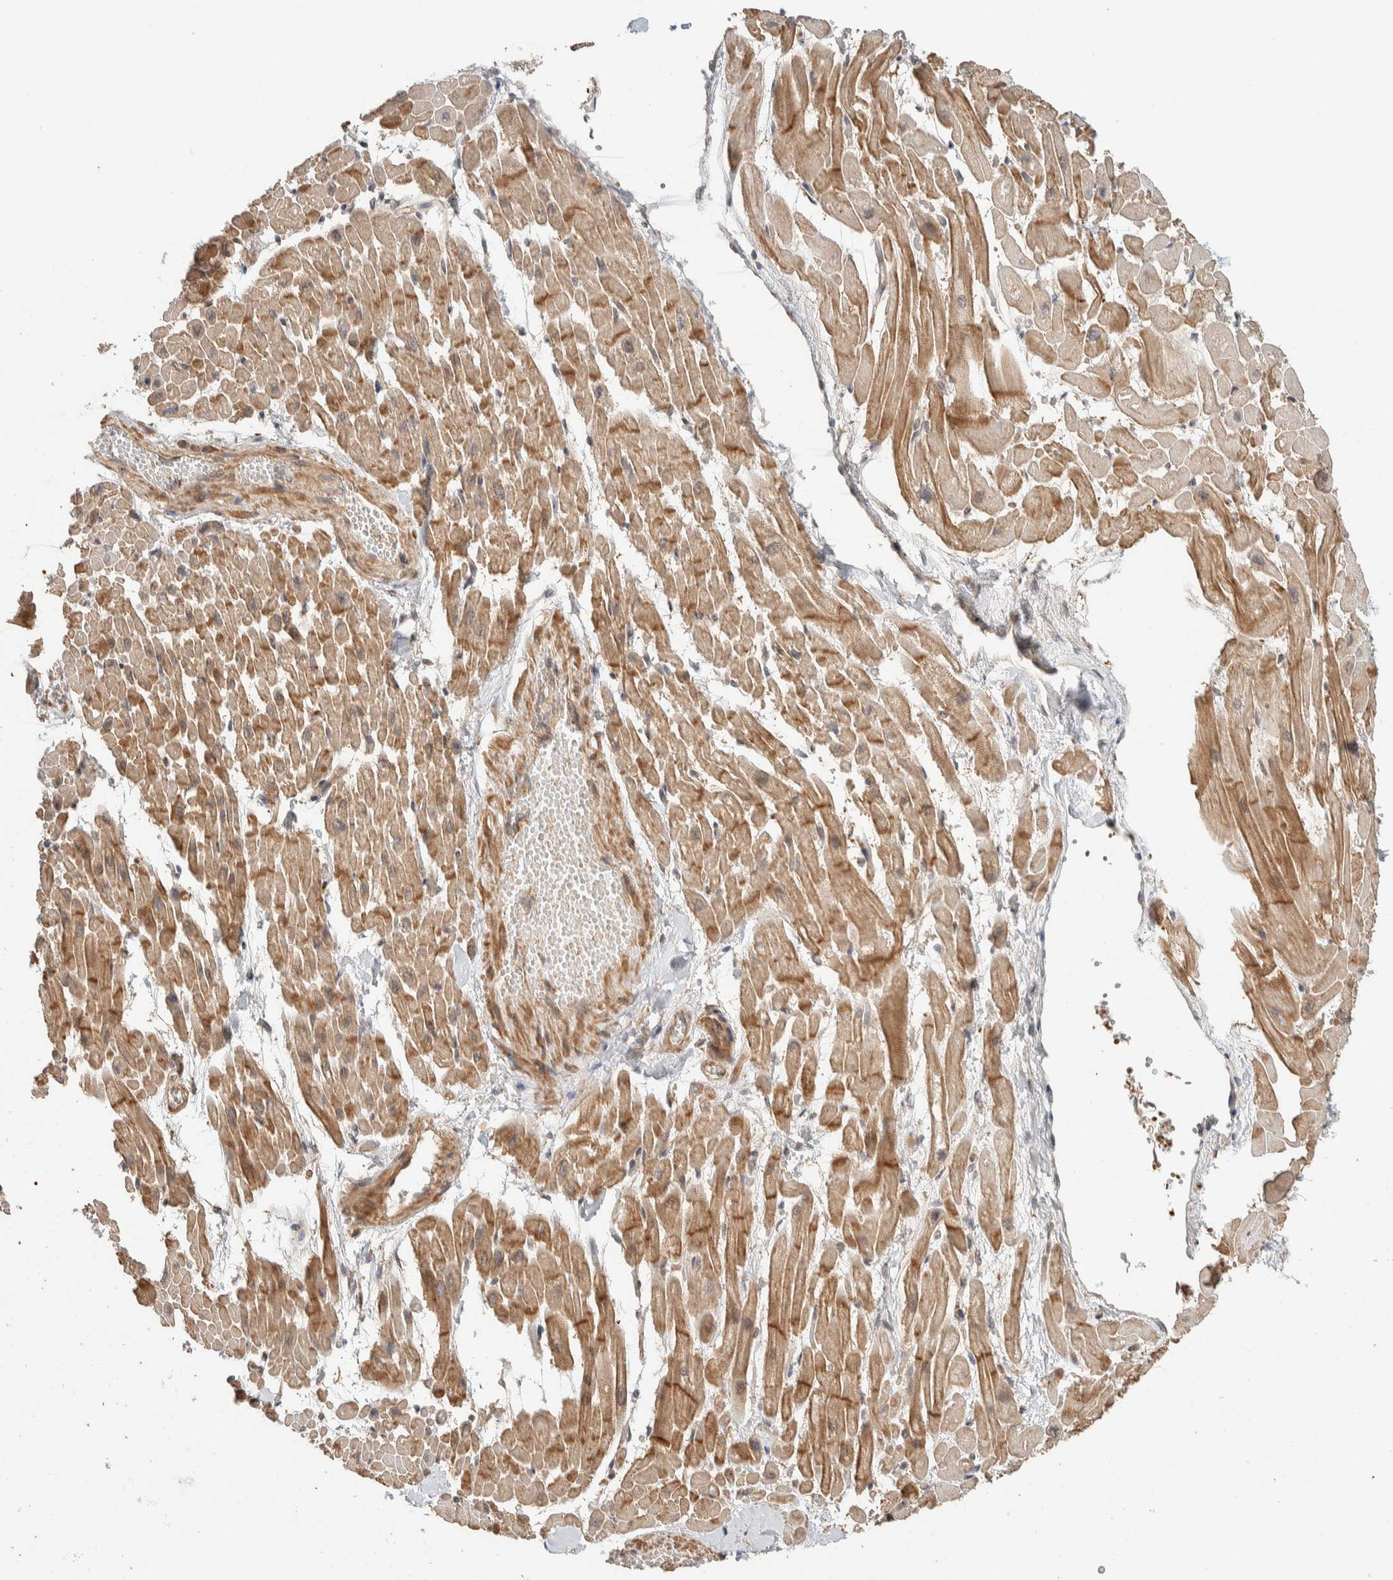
{"staining": {"intensity": "moderate", "quantity": ">75%", "location": "cytoplasmic/membranous"}, "tissue": "heart muscle", "cell_type": "Cardiomyocytes", "image_type": "normal", "snomed": [{"axis": "morphology", "description": "Normal tissue, NOS"}, {"axis": "topography", "description": "Heart"}], "caption": "Heart muscle stained with IHC demonstrates moderate cytoplasmic/membranous positivity in approximately >75% of cardiomyocytes.", "gene": "ZBTB2", "patient": {"sex": "male", "age": 45}}